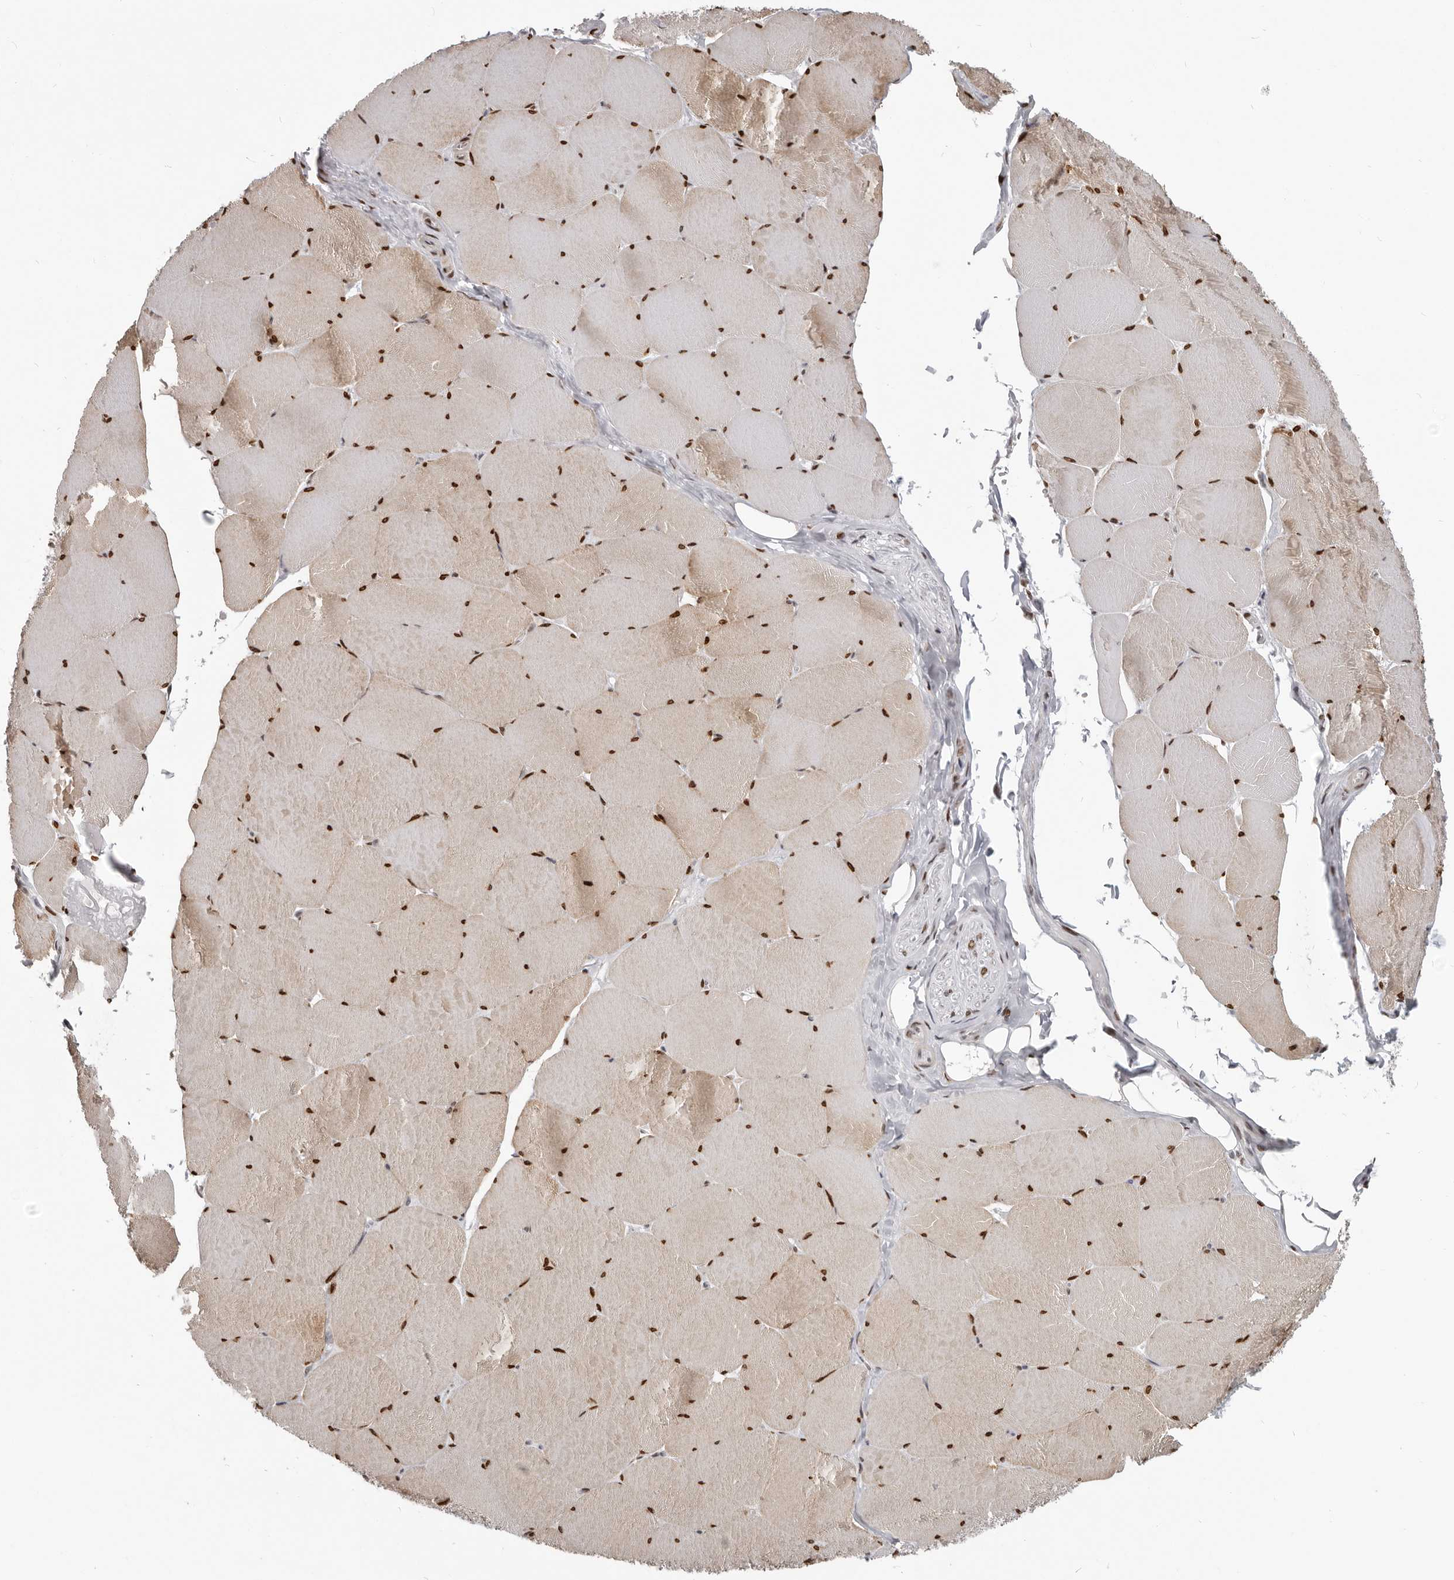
{"staining": {"intensity": "strong", "quantity": ">75%", "location": "cytoplasmic/membranous,nuclear"}, "tissue": "skeletal muscle", "cell_type": "Myocytes", "image_type": "normal", "snomed": [{"axis": "morphology", "description": "Normal tissue, NOS"}, {"axis": "topography", "description": "Skeletal muscle"}, {"axis": "topography", "description": "Head-Neck"}], "caption": "Myocytes demonstrate high levels of strong cytoplasmic/membranous,nuclear positivity in approximately >75% of cells in benign skeletal muscle. The staining was performed using DAB (3,3'-diaminobenzidine) to visualize the protein expression in brown, while the nuclei were stained in blue with hematoxylin (Magnification: 20x).", "gene": "SRP19", "patient": {"sex": "male", "age": 66}}